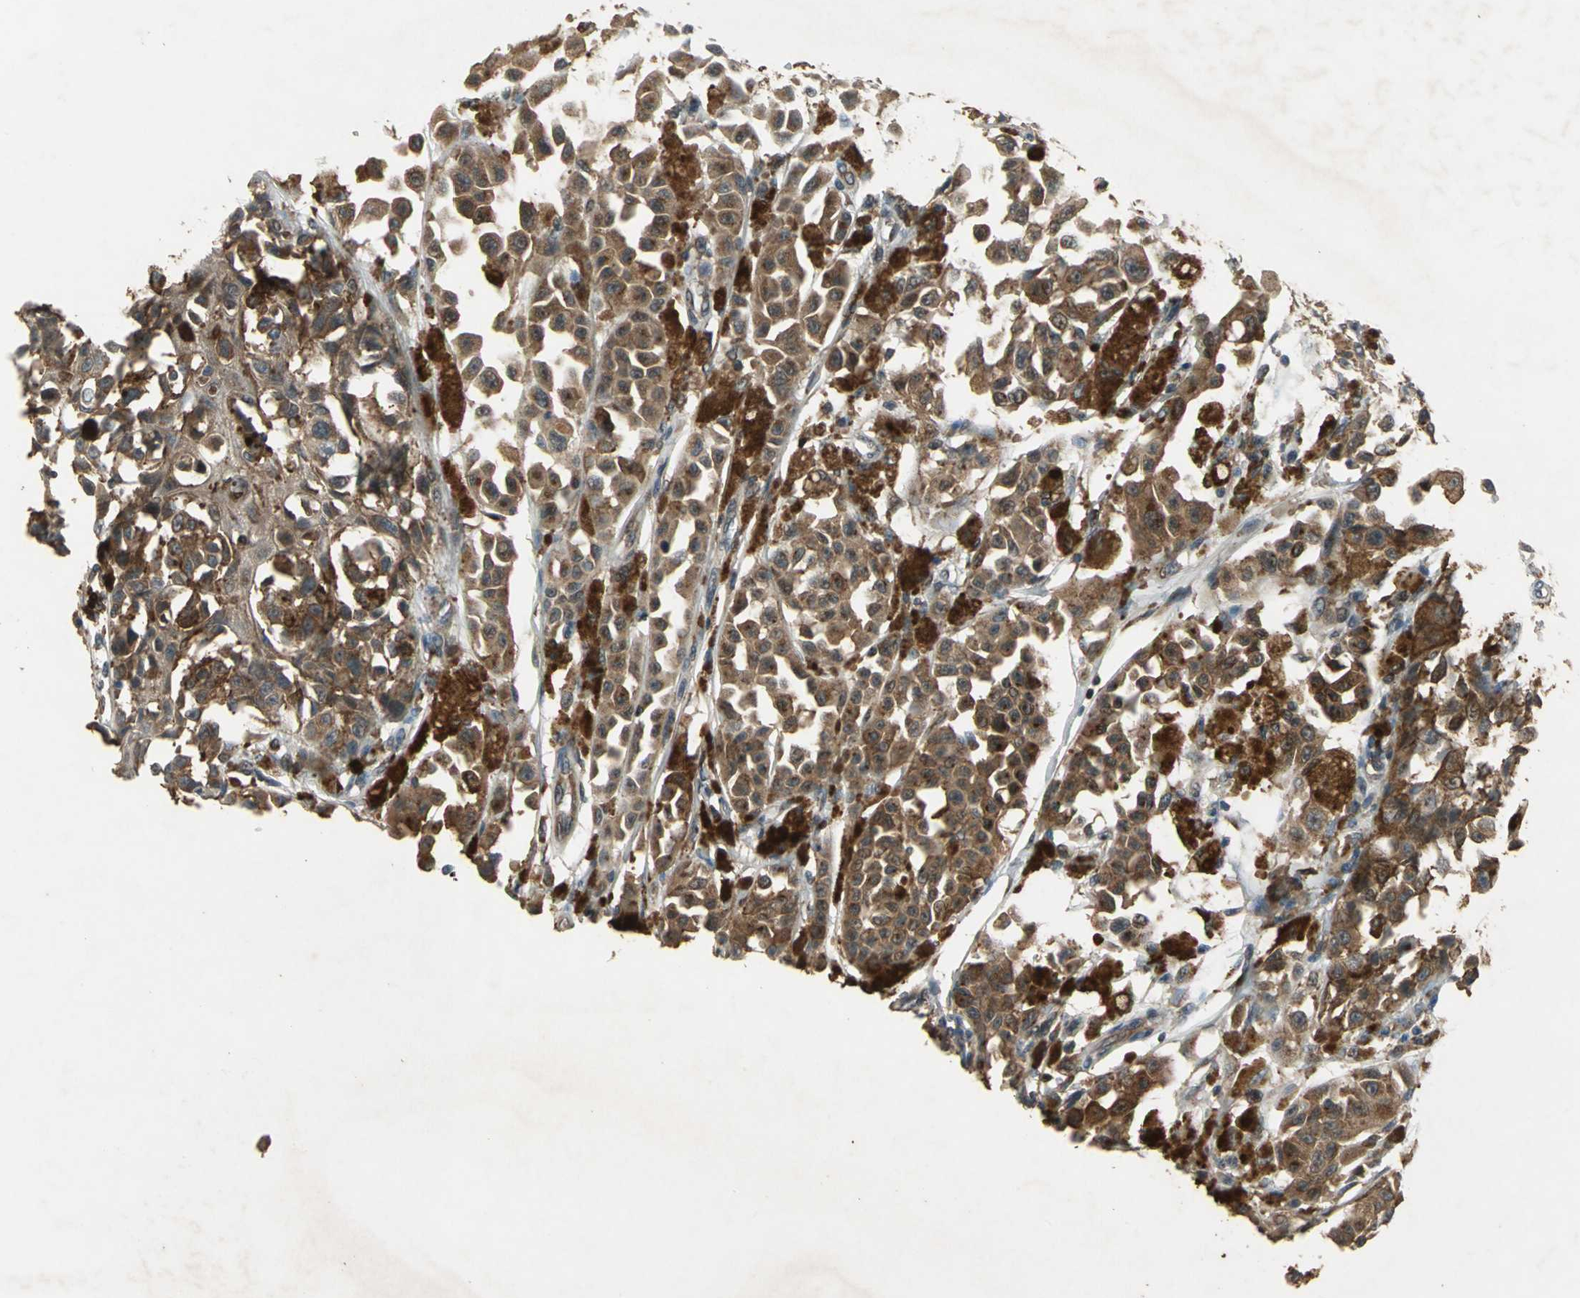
{"staining": {"intensity": "moderate", "quantity": ">75%", "location": "cytoplasmic/membranous"}, "tissue": "melanoma", "cell_type": "Tumor cells", "image_type": "cancer", "snomed": [{"axis": "morphology", "description": "Malignant melanoma, NOS"}, {"axis": "topography", "description": "Skin"}], "caption": "DAB (3,3'-diaminobenzidine) immunohistochemical staining of melanoma displays moderate cytoplasmic/membranous protein positivity in about >75% of tumor cells. (DAB IHC with brightfield microscopy, high magnification).", "gene": "NFKBIE", "patient": {"sex": "female", "age": 38}}